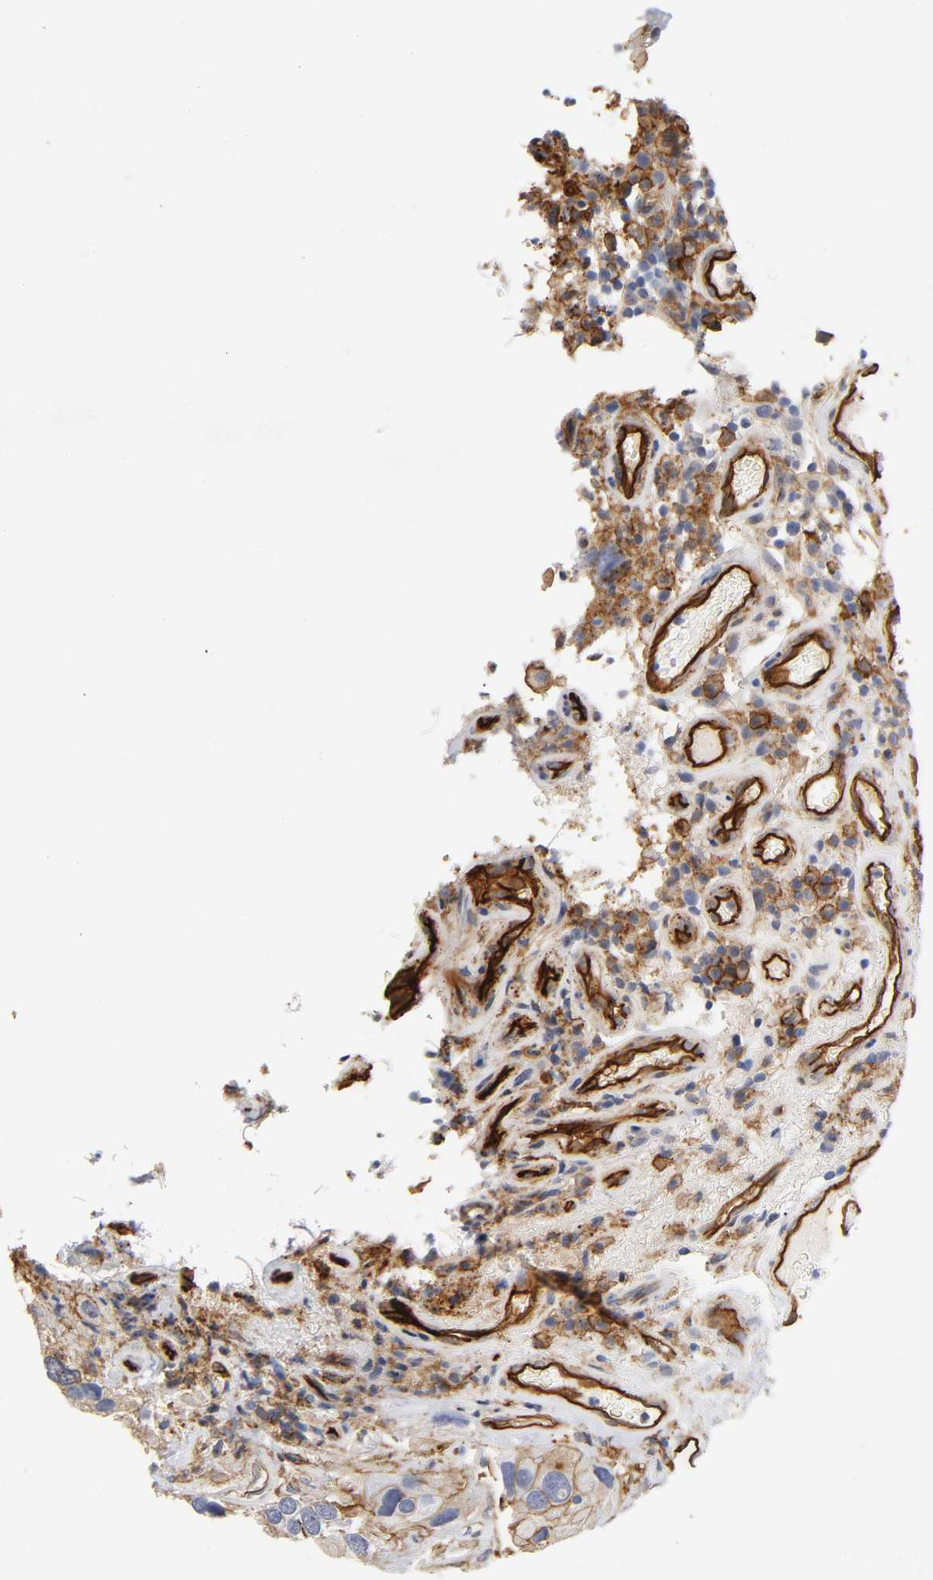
{"staining": {"intensity": "strong", "quantity": "<25%", "location": "cytoplasmic/membranous"}, "tissue": "urothelial cancer", "cell_type": "Tumor cells", "image_type": "cancer", "snomed": [{"axis": "morphology", "description": "Urothelial carcinoma, High grade"}, {"axis": "topography", "description": "Urinary bladder"}], "caption": "Strong cytoplasmic/membranous protein positivity is seen in about <25% of tumor cells in urothelial cancer.", "gene": "ICAM1", "patient": {"sex": "female", "age": 64}}